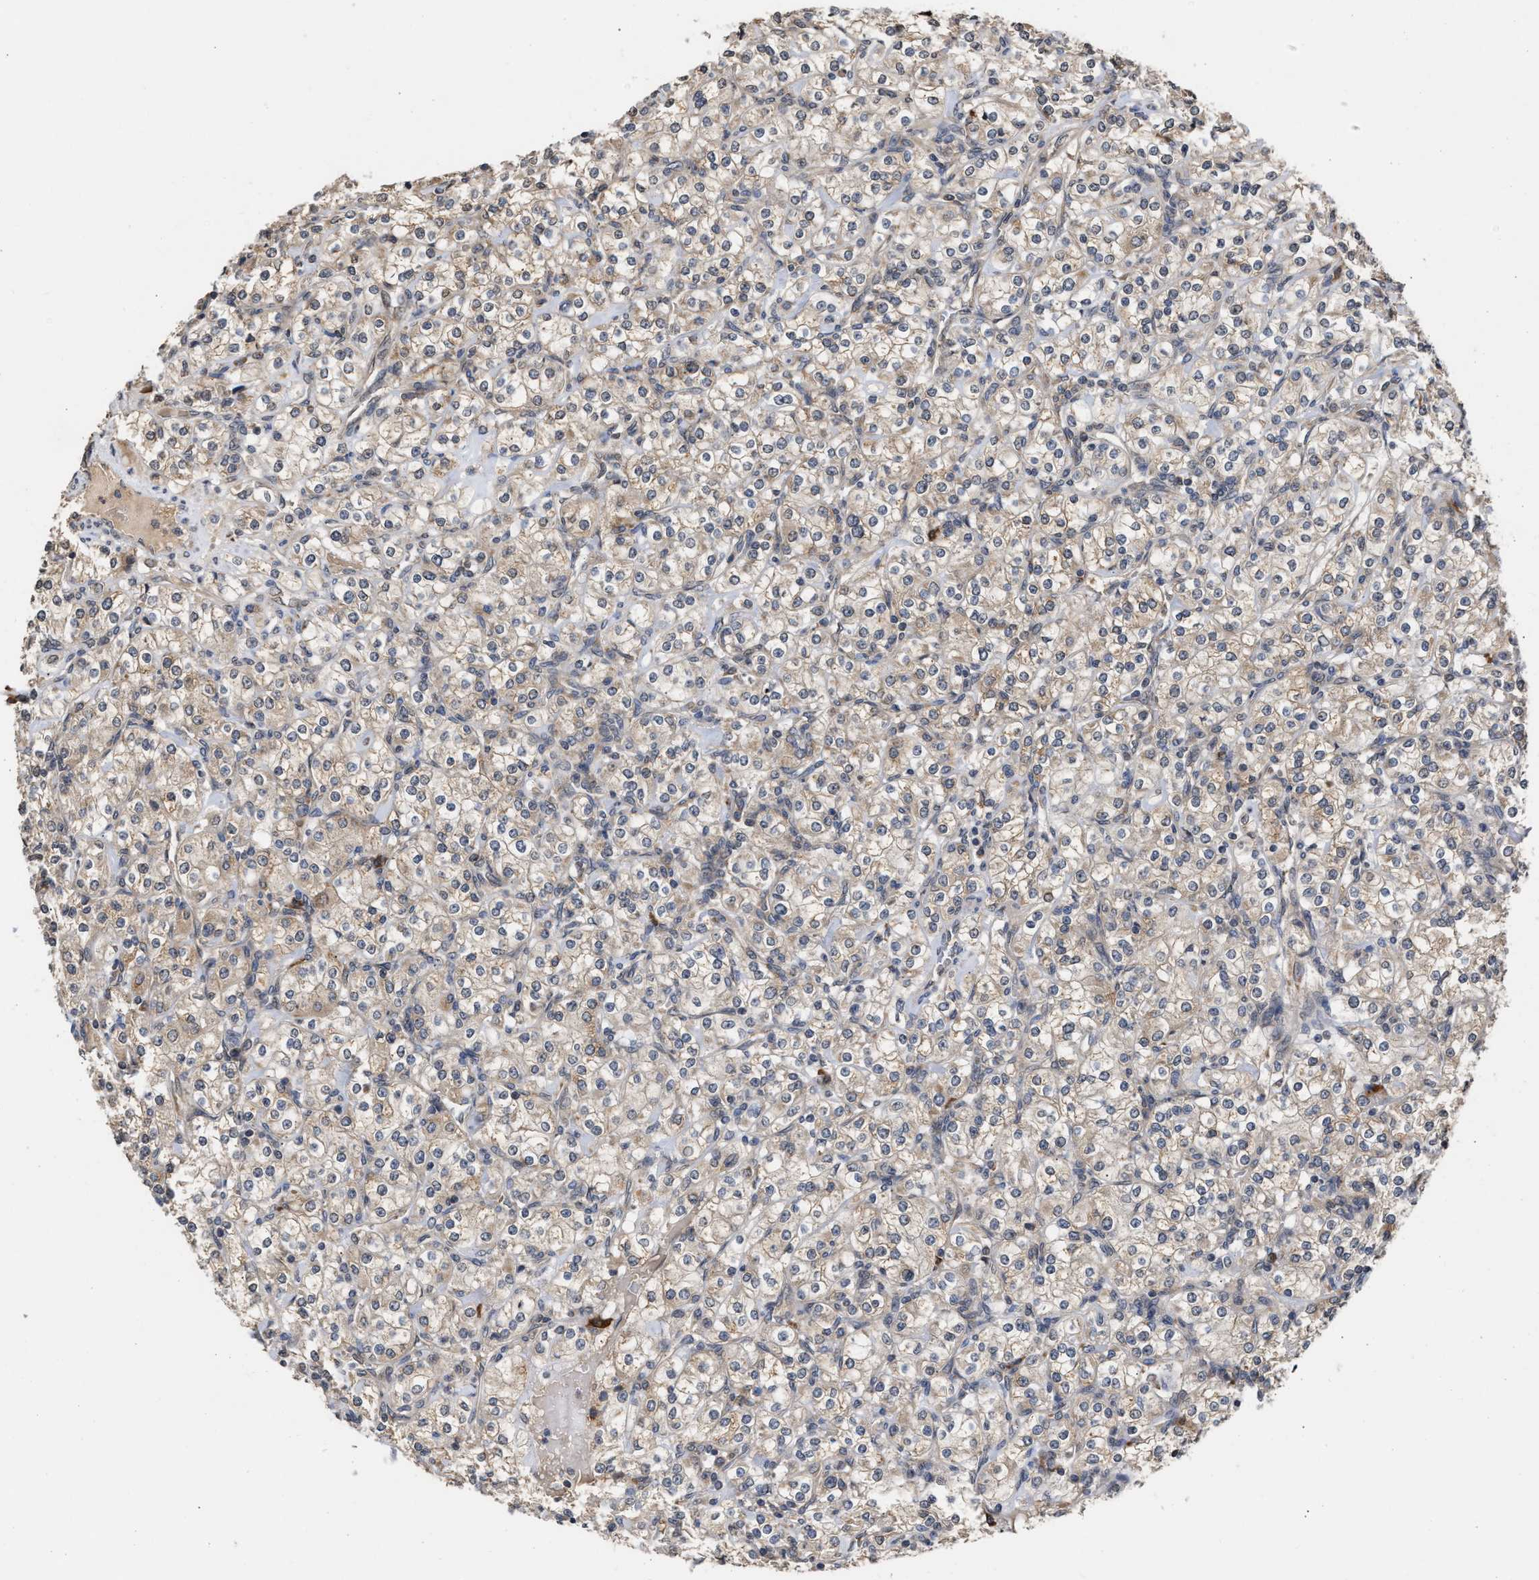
{"staining": {"intensity": "weak", "quantity": "25%-75%", "location": "cytoplasmic/membranous"}, "tissue": "renal cancer", "cell_type": "Tumor cells", "image_type": "cancer", "snomed": [{"axis": "morphology", "description": "Adenocarcinoma, NOS"}, {"axis": "topography", "description": "Kidney"}], "caption": "Brown immunohistochemical staining in human adenocarcinoma (renal) displays weak cytoplasmic/membranous positivity in about 25%-75% of tumor cells.", "gene": "SAR1A", "patient": {"sex": "male", "age": 77}}